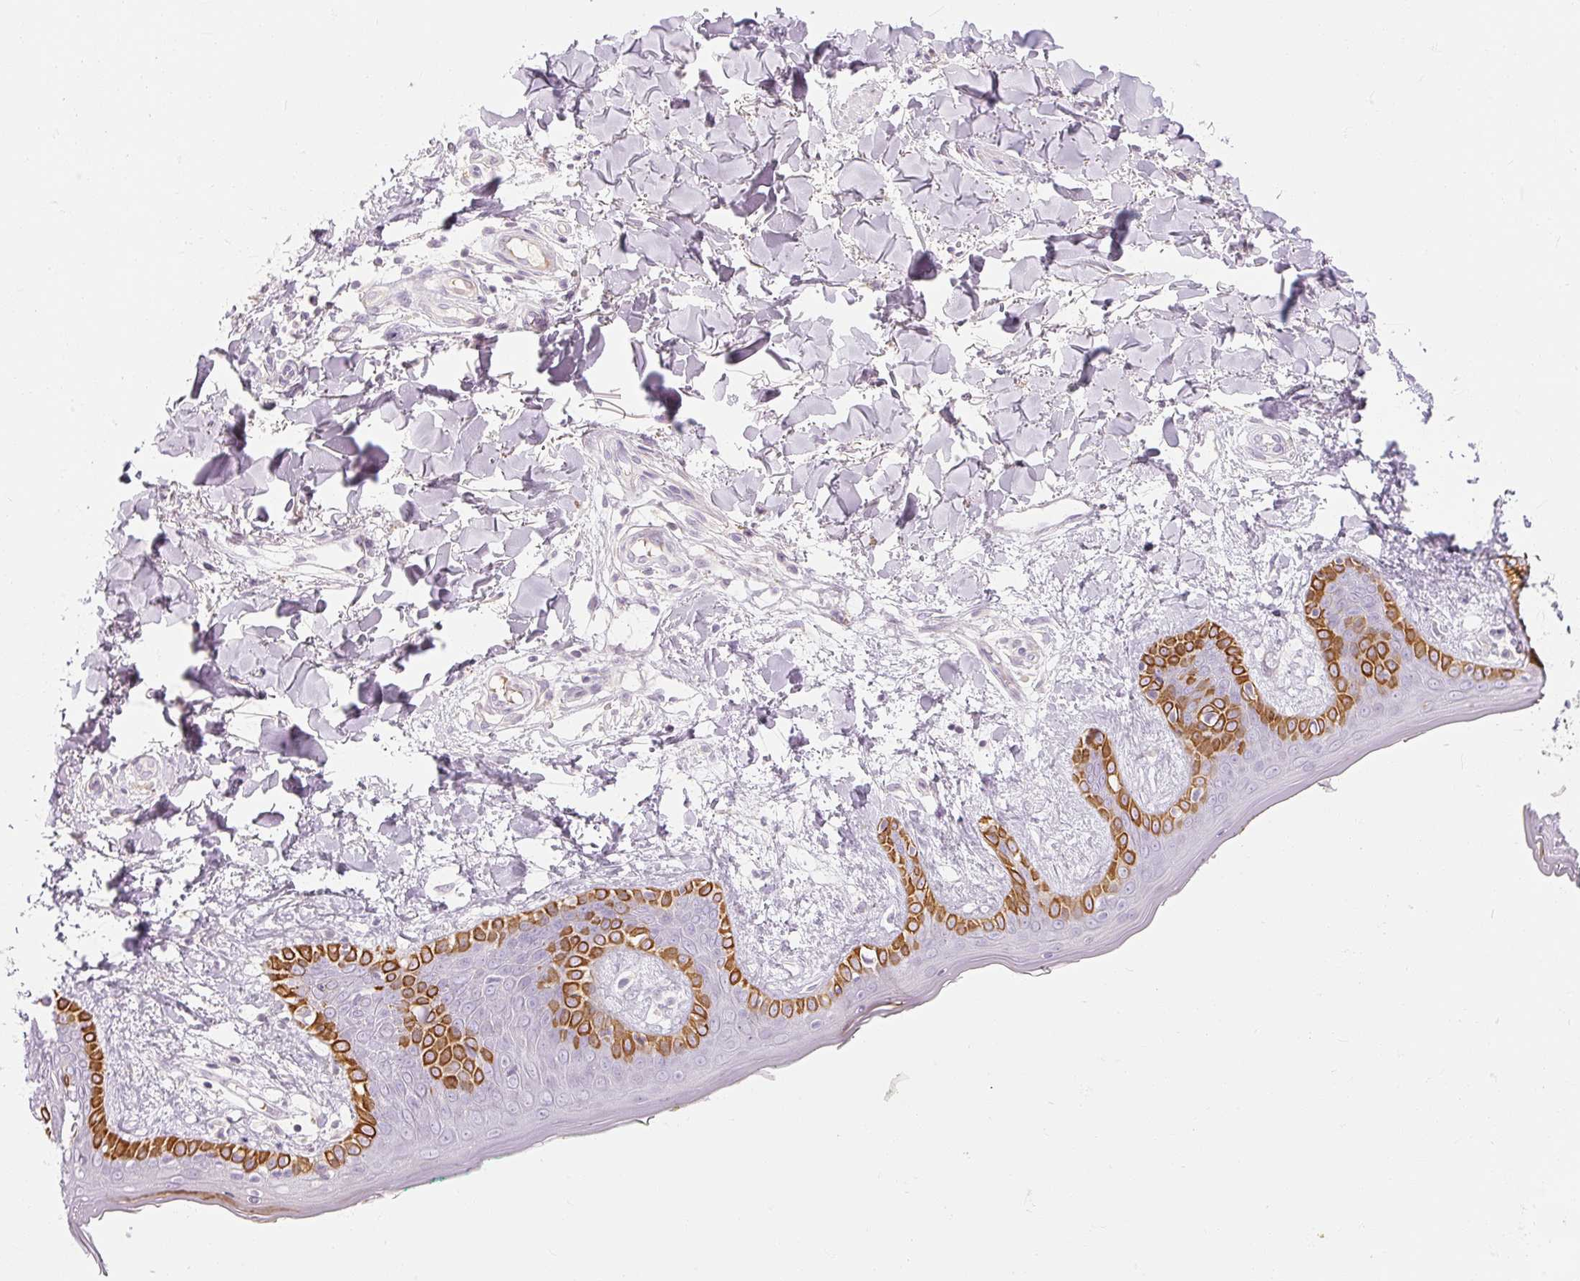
{"staining": {"intensity": "negative", "quantity": "none", "location": "none"}, "tissue": "skin", "cell_type": "Fibroblasts", "image_type": "normal", "snomed": [{"axis": "morphology", "description": "Normal tissue, NOS"}, {"axis": "topography", "description": "Skin"}], "caption": "A high-resolution photomicrograph shows immunohistochemistry (IHC) staining of unremarkable skin, which exhibits no significant positivity in fibroblasts. The staining is performed using DAB brown chromogen with nuclei counter-stained in using hematoxylin.", "gene": "NFE2L3", "patient": {"sex": "female", "age": 34}}